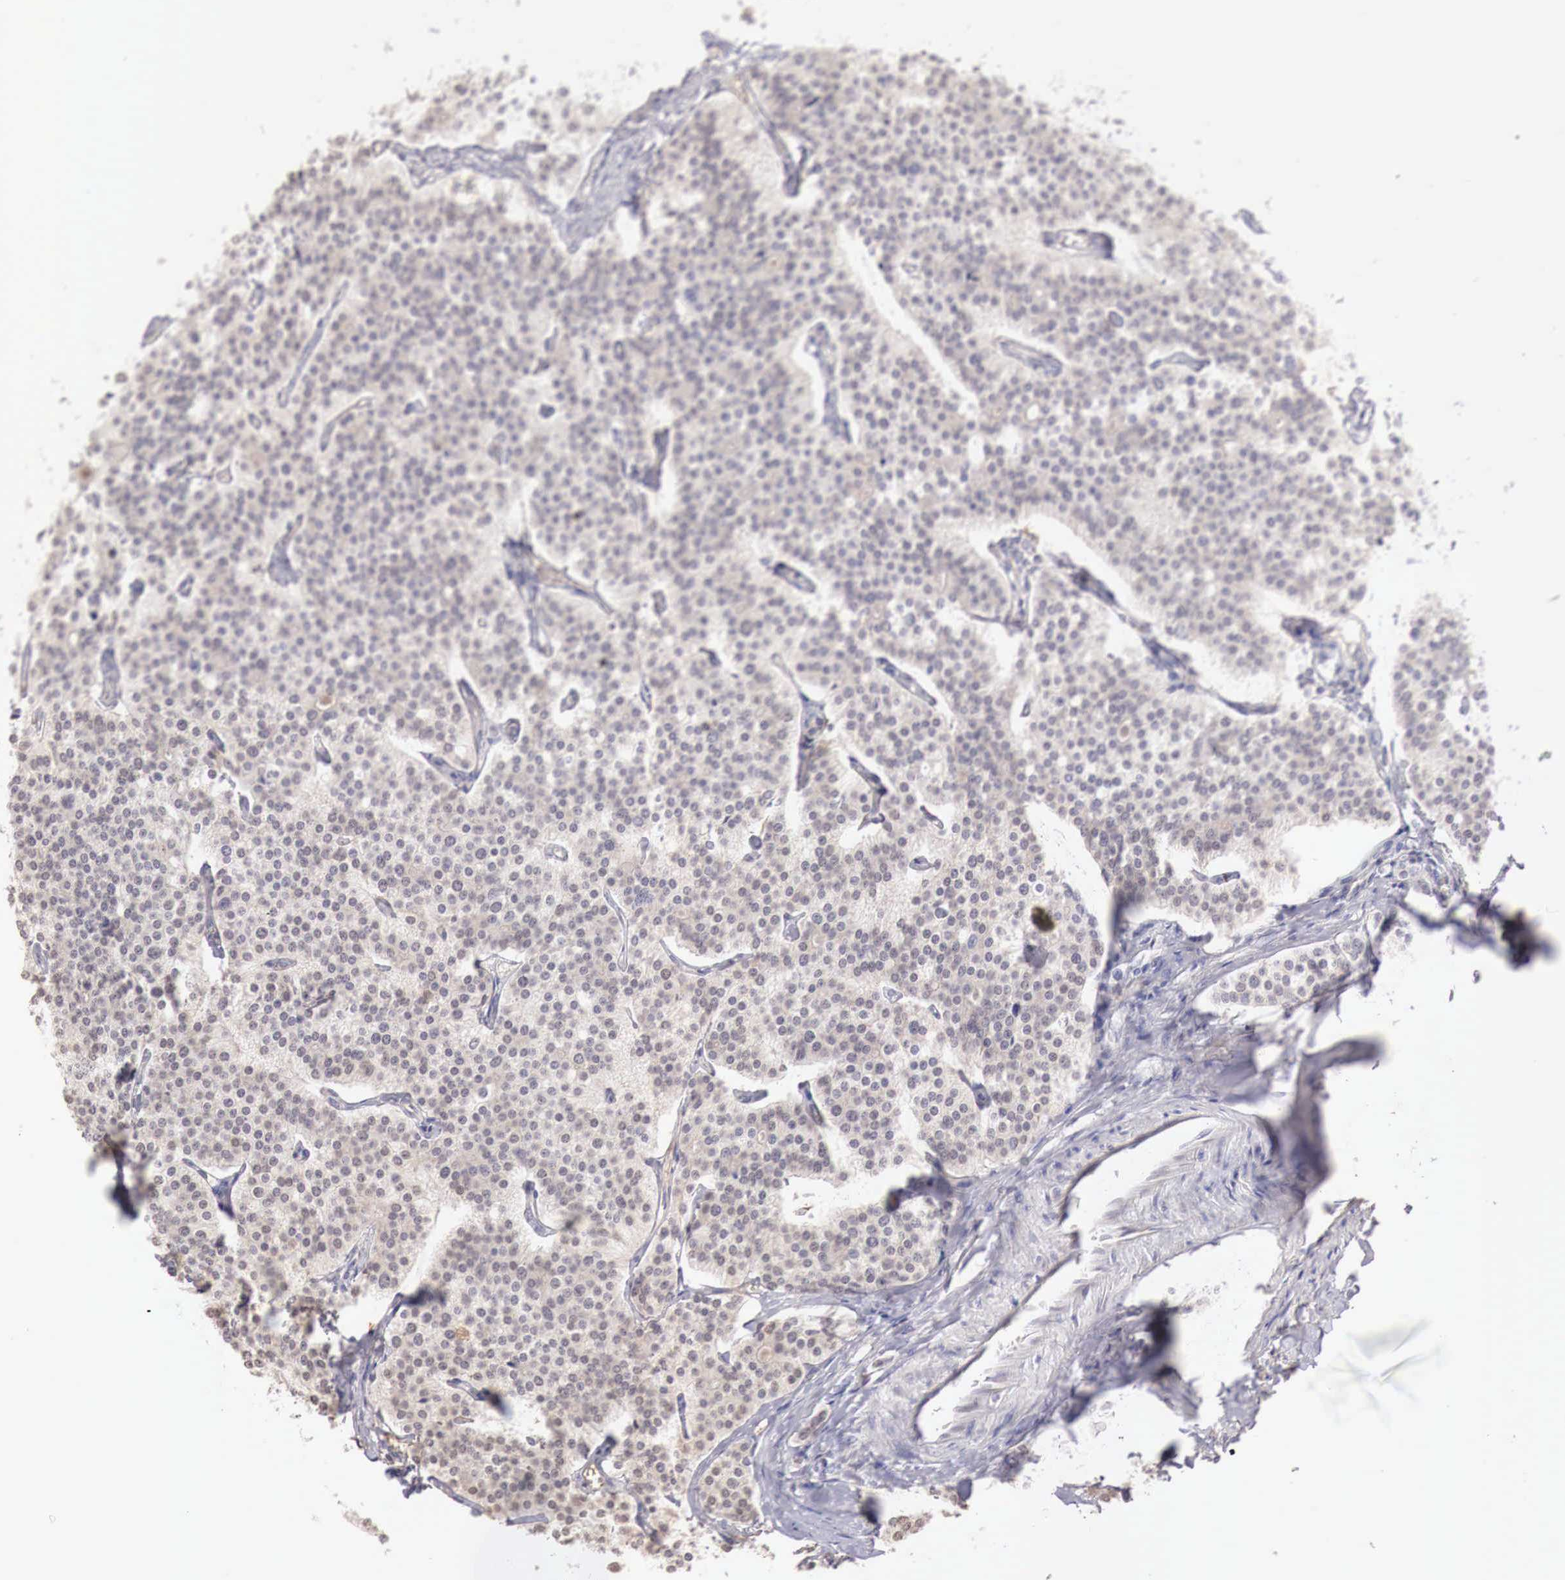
{"staining": {"intensity": "weak", "quantity": "25%-75%", "location": "nuclear"}, "tissue": "carcinoid", "cell_type": "Tumor cells", "image_type": "cancer", "snomed": [{"axis": "morphology", "description": "Carcinoid, malignant, NOS"}, {"axis": "topography", "description": "Small intestine"}], "caption": "Human carcinoid stained with a brown dye displays weak nuclear positive expression in about 25%-75% of tumor cells.", "gene": "XPNPEP2", "patient": {"sex": "male", "age": 63}}